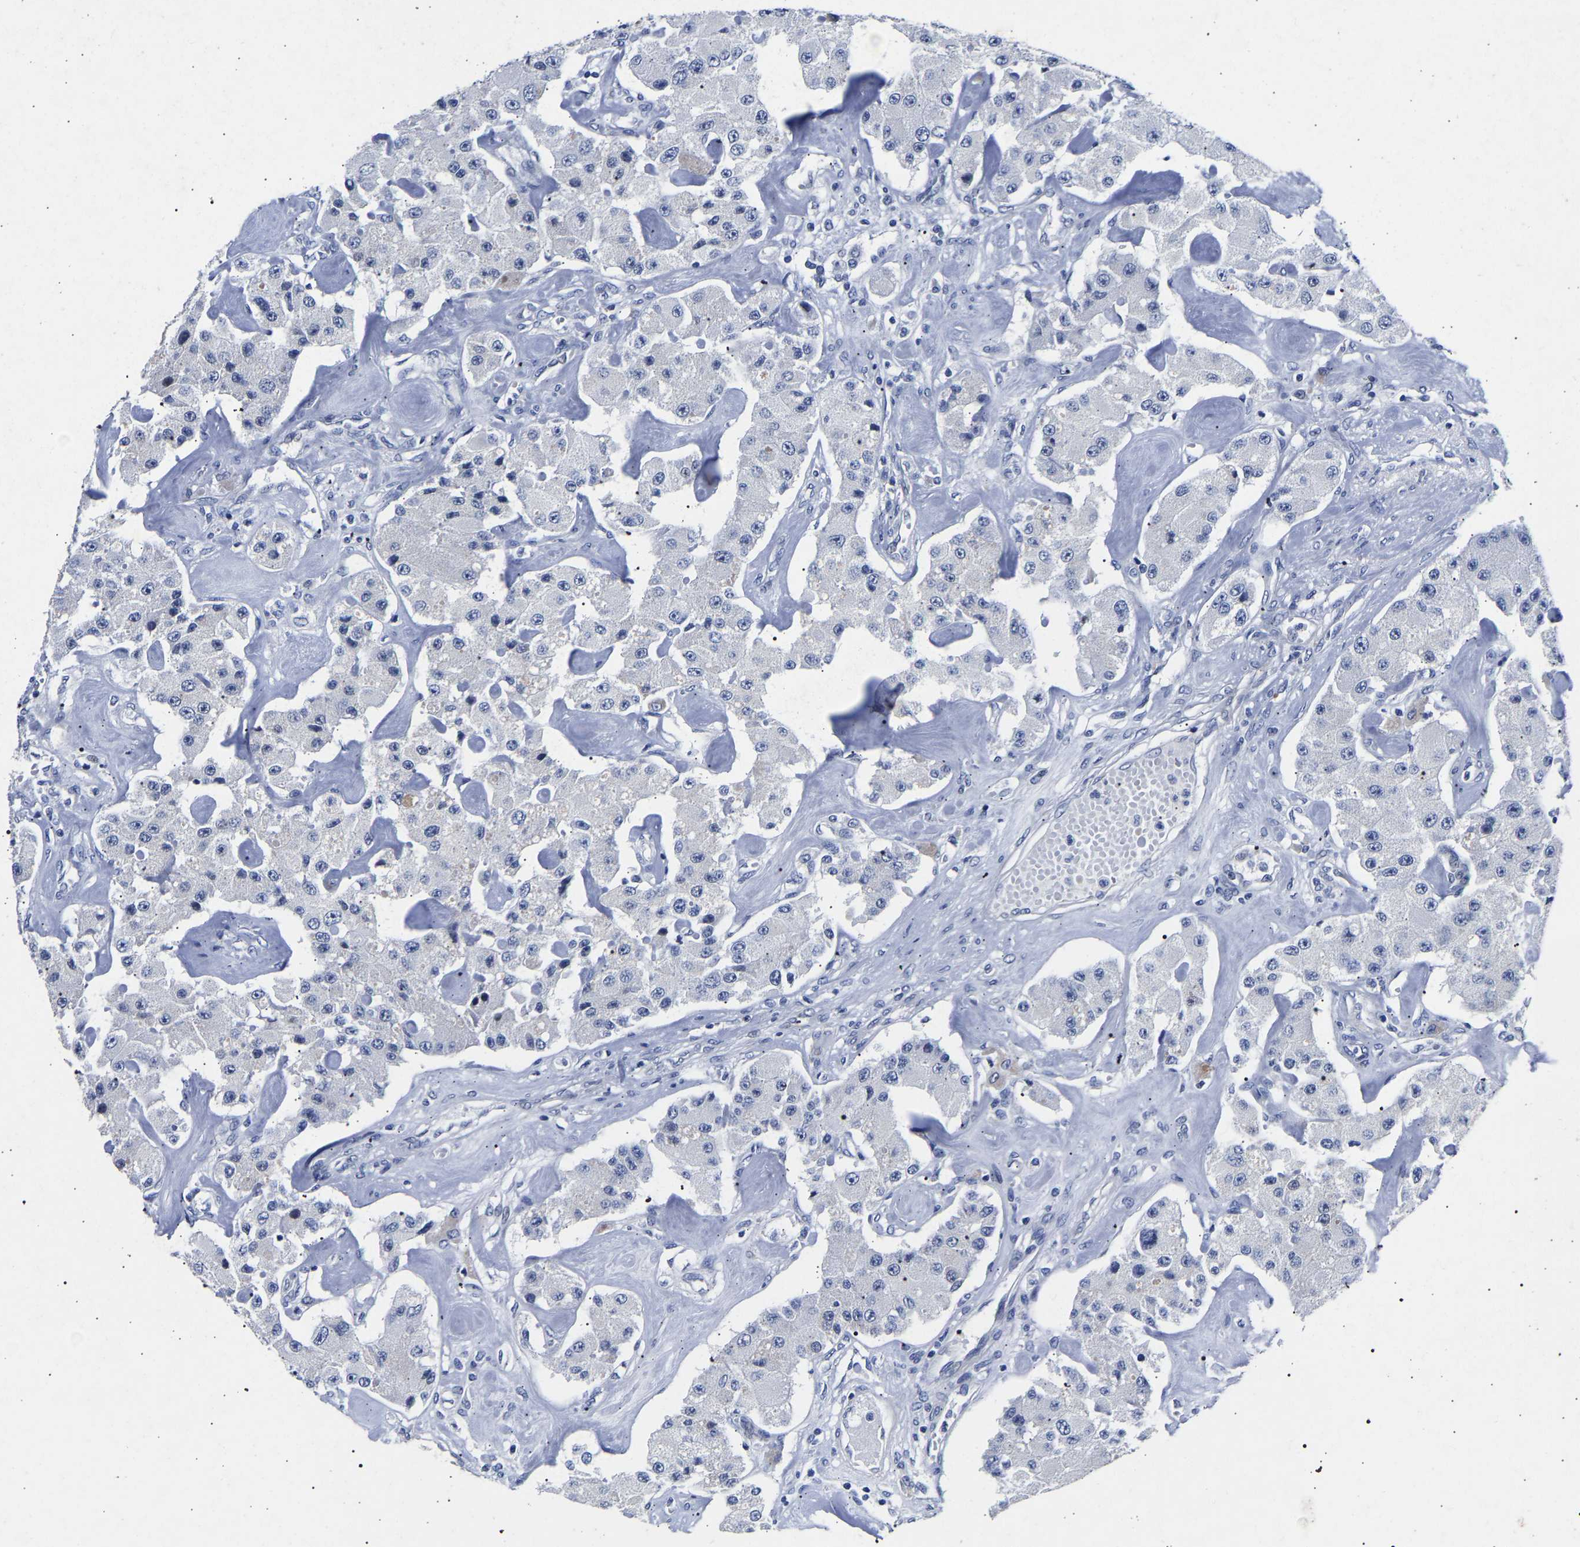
{"staining": {"intensity": "negative", "quantity": "none", "location": "none"}, "tissue": "carcinoid", "cell_type": "Tumor cells", "image_type": "cancer", "snomed": [{"axis": "morphology", "description": "Carcinoid, malignant, NOS"}, {"axis": "topography", "description": "Pancreas"}], "caption": "IHC of carcinoid (malignant) displays no staining in tumor cells.", "gene": "CCDC6", "patient": {"sex": "male", "age": 41}}